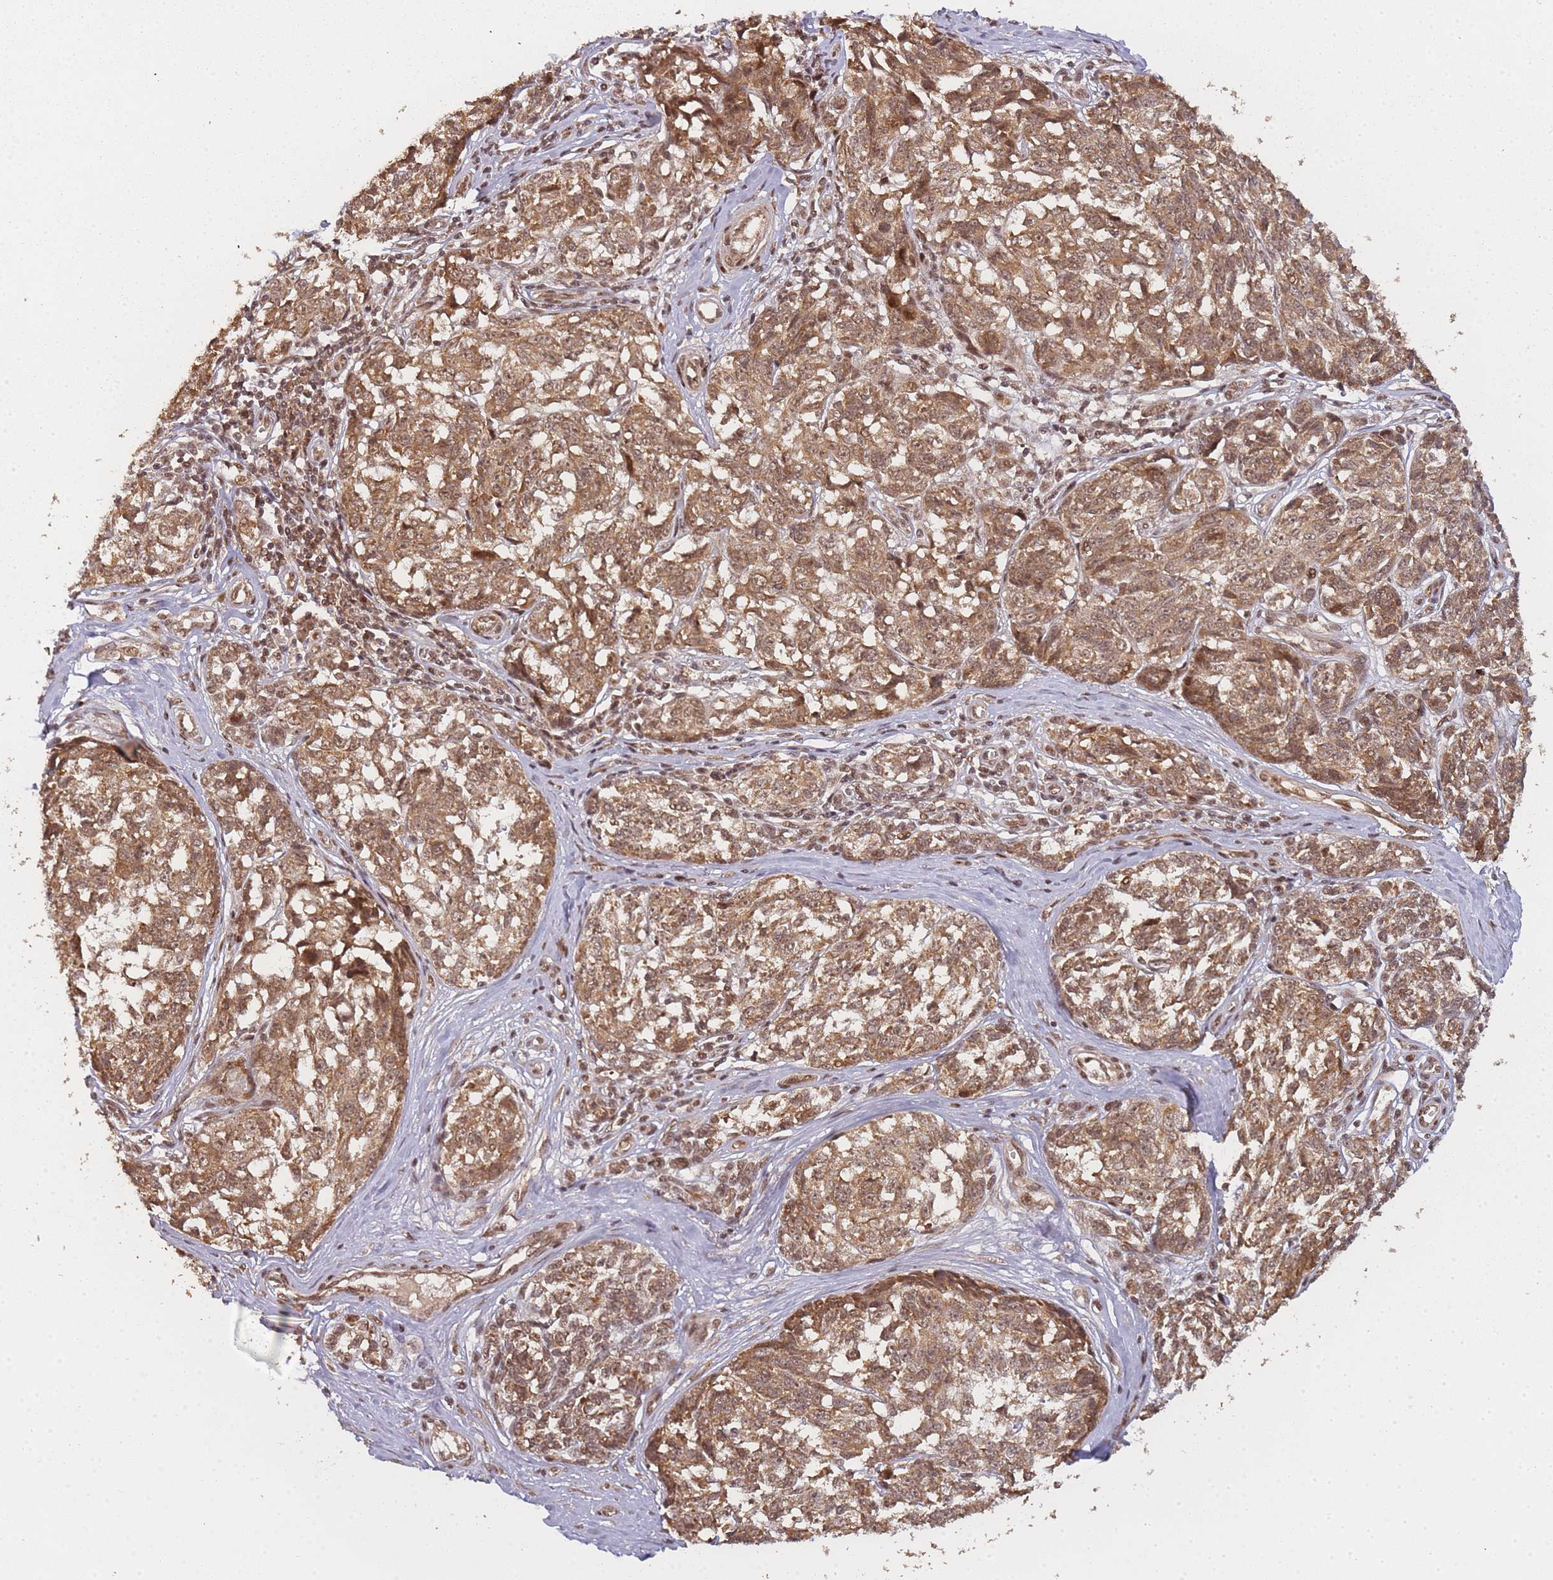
{"staining": {"intensity": "moderate", "quantity": ">75%", "location": "cytoplasmic/membranous,nuclear"}, "tissue": "melanoma", "cell_type": "Tumor cells", "image_type": "cancer", "snomed": [{"axis": "morphology", "description": "Normal tissue, NOS"}, {"axis": "morphology", "description": "Malignant melanoma, NOS"}, {"axis": "topography", "description": "Skin"}], "caption": "Melanoma stained for a protein reveals moderate cytoplasmic/membranous and nuclear positivity in tumor cells.", "gene": "ZNF497", "patient": {"sex": "female", "age": 64}}